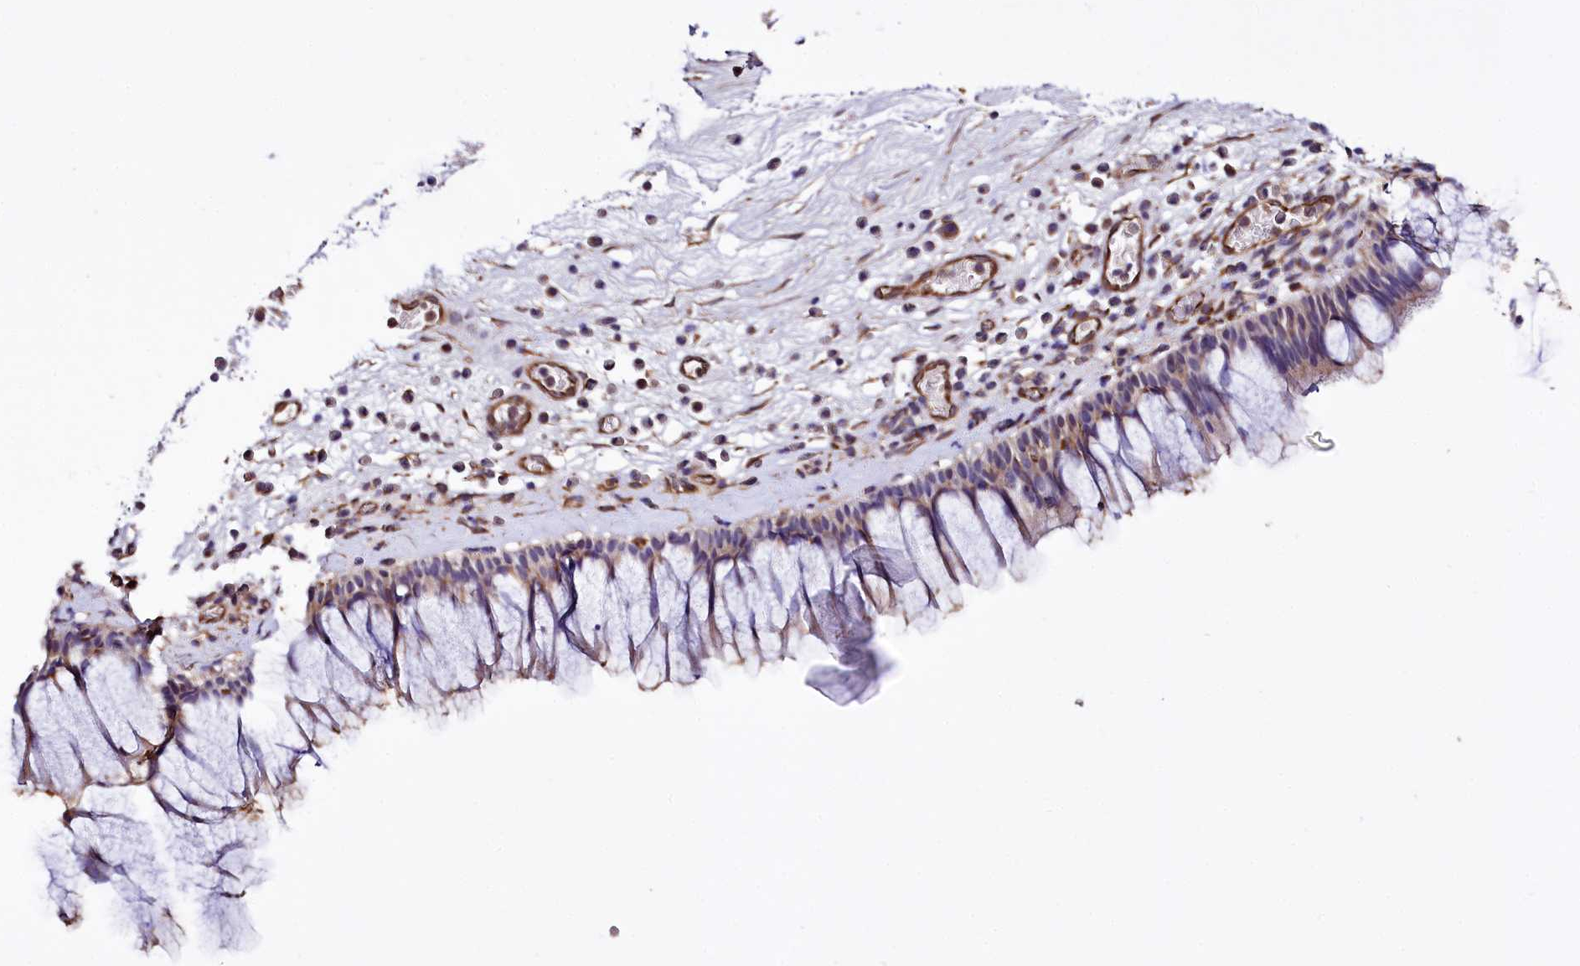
{"staining": {"intensity": "moderate", "quantity": ">75%", "location": "cytoplasmic/membranous"}, "tissue": "nasopharynx", "cell_type": "Respiratory epithelial cells", "image_type": "normal", "snomed": [{"axis": "morphology", "description": "Normal tissue, NOS"}, {"axis": "morphology", "description": "Inflammation, NOS"}, {"axis": "topography", "description": "Nasopharynx"}], "caption": "Immunohistochemical staining of normal human nasopharynx demonstrates moderate cytoplasmic/membranous protein staining in about >75% of respiratory epithelial cells.", "gene": "TTC12", "patient": {"sex": "male", "age": 70}}